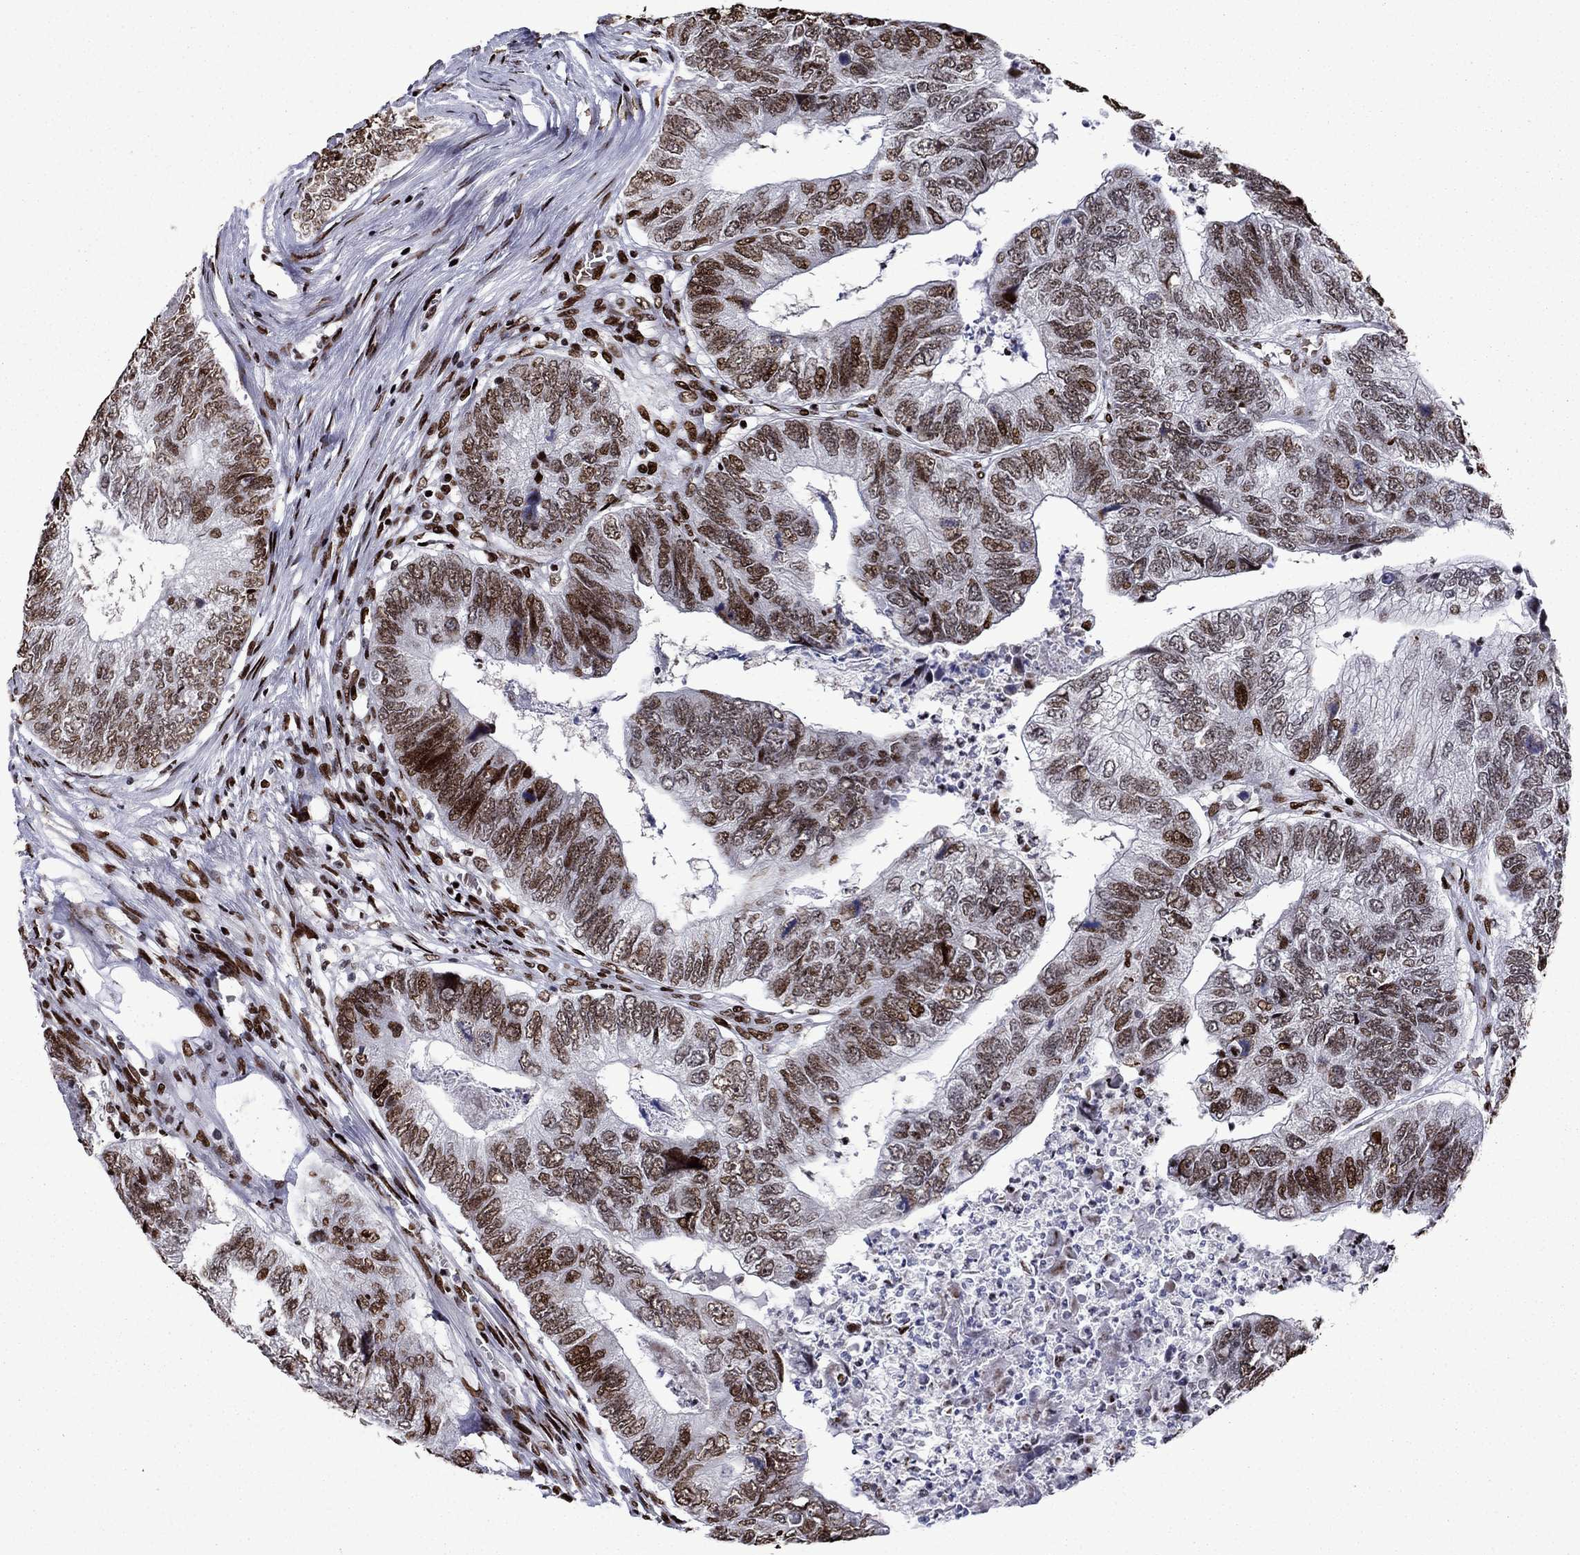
{"staining": {"intensity": "moderate", "quantity": "25%-75%", "location": "nuclear"}, "tissue": "colorectal cancer", "cell_type": "Tumor cells", "image_type": "cancer", "snomed": [{"axis": "morphology", "description": "Adenocarcinoma, NOS"}, {"axis": "topography", "description": "Colon"}], "caption": "A high-resolution histopathology image shows immunohistochemistry staining of colorectal cancer (adenocarcinoma), which reveals moderate nuclear expression in about 25%-75% of tumor cells. (DAB = brown stain, brightfield microscopy at high magnification).", "gene": "LIMK1", "patient": {"sex": "female", "age": 67}}